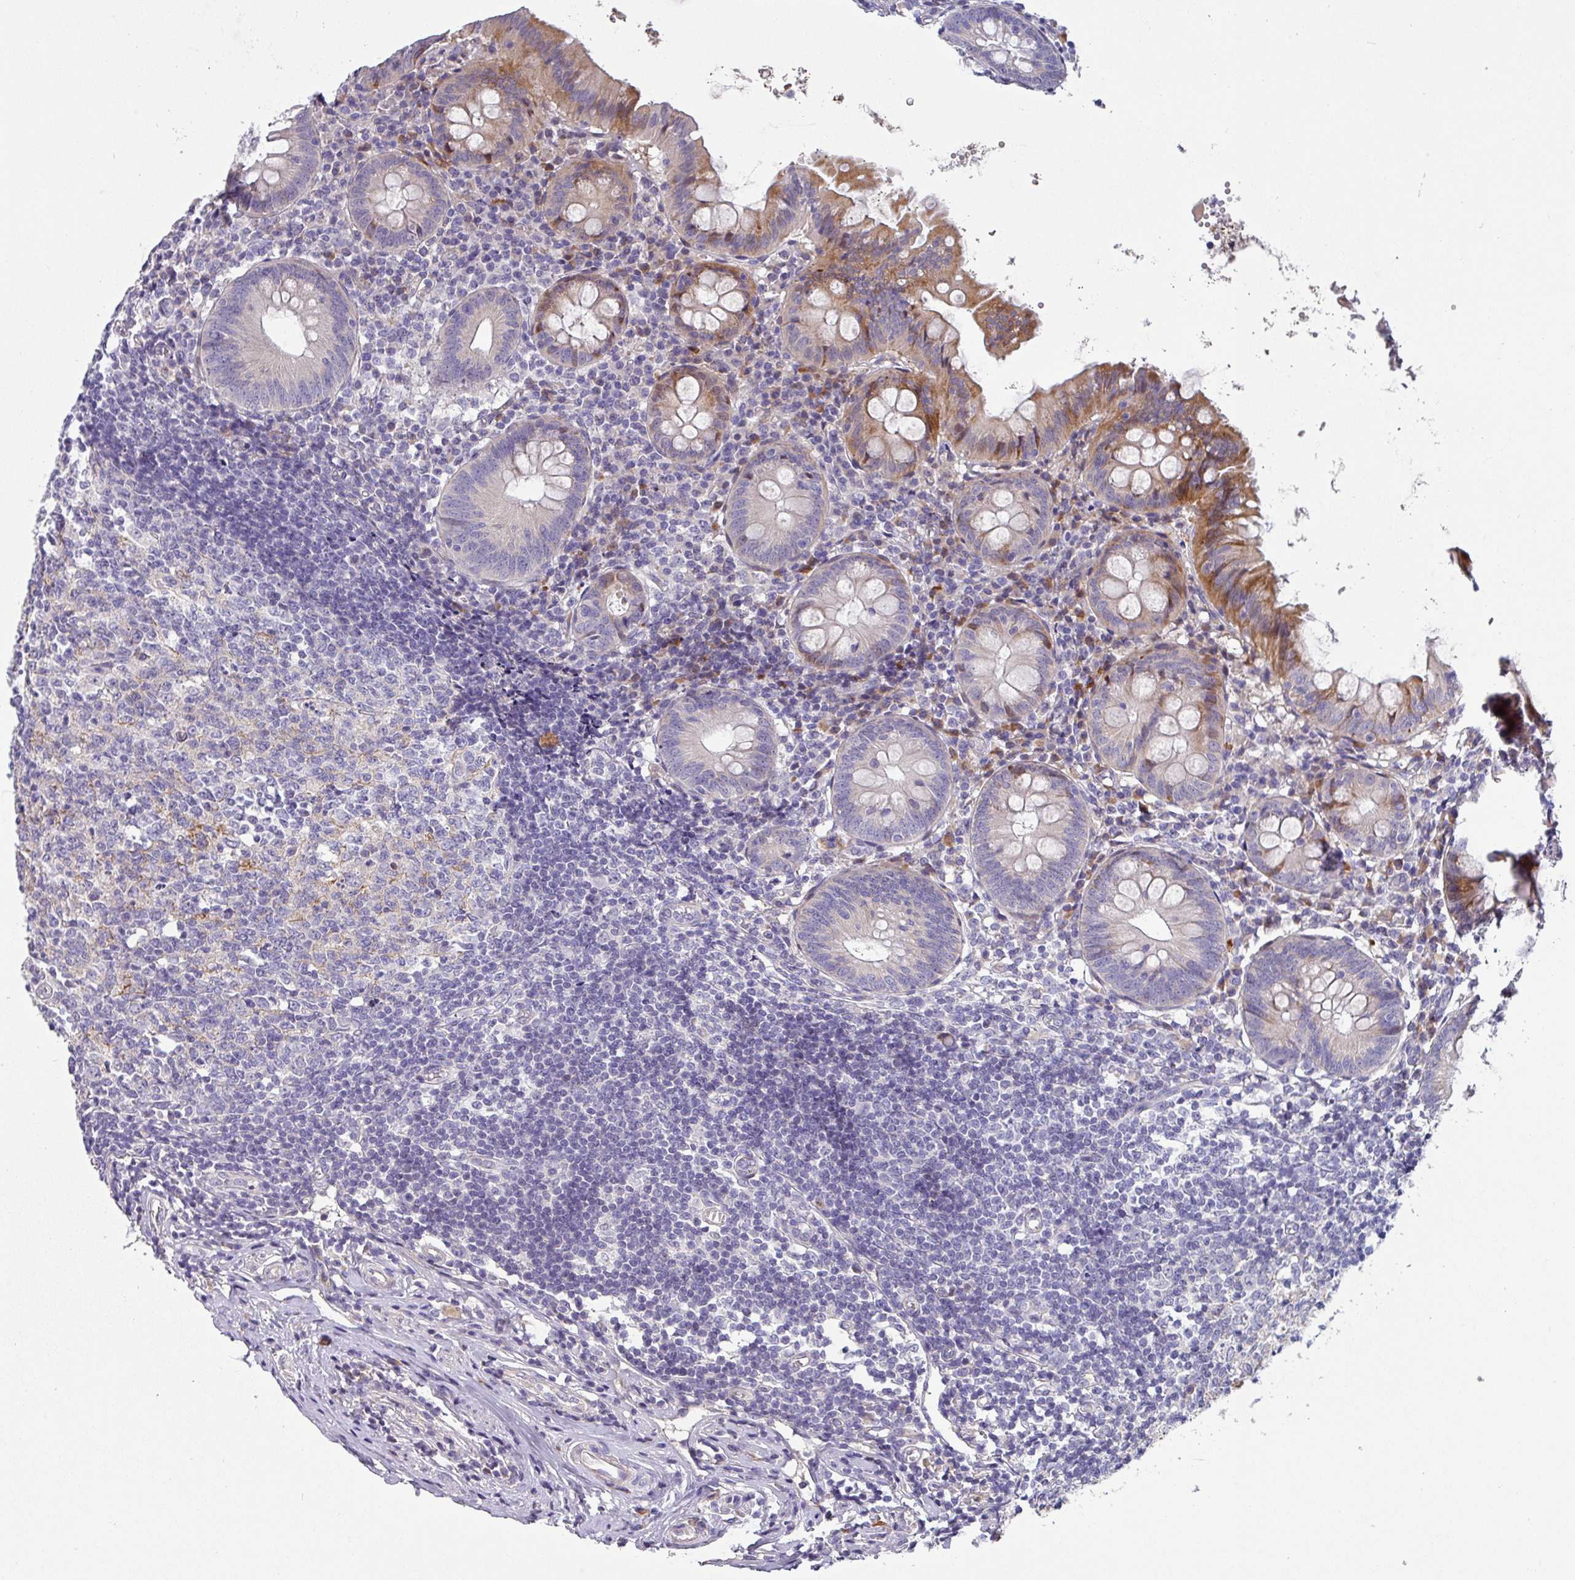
{"staining": {"intensity": "moderate", "quantity": "<25%", "location": "cytoplasmic/membranous"}, "tissue": "appendix", "cell_type": "Glandular cells", "image_type": "normal", "snomed": [{"axis": "morphology", "description": "Normal tissue, NOS"}, {"axis": "topography", "description": "Appendix"}], "caption": "Immunohistochemistry (IHC) of benign human appendix displays low levels of moderate cytoplasmic/membranous expression in about <25% of glandular cells.", "gene": "KLHL3", "patient": {"sex": "female", "age": 54}}